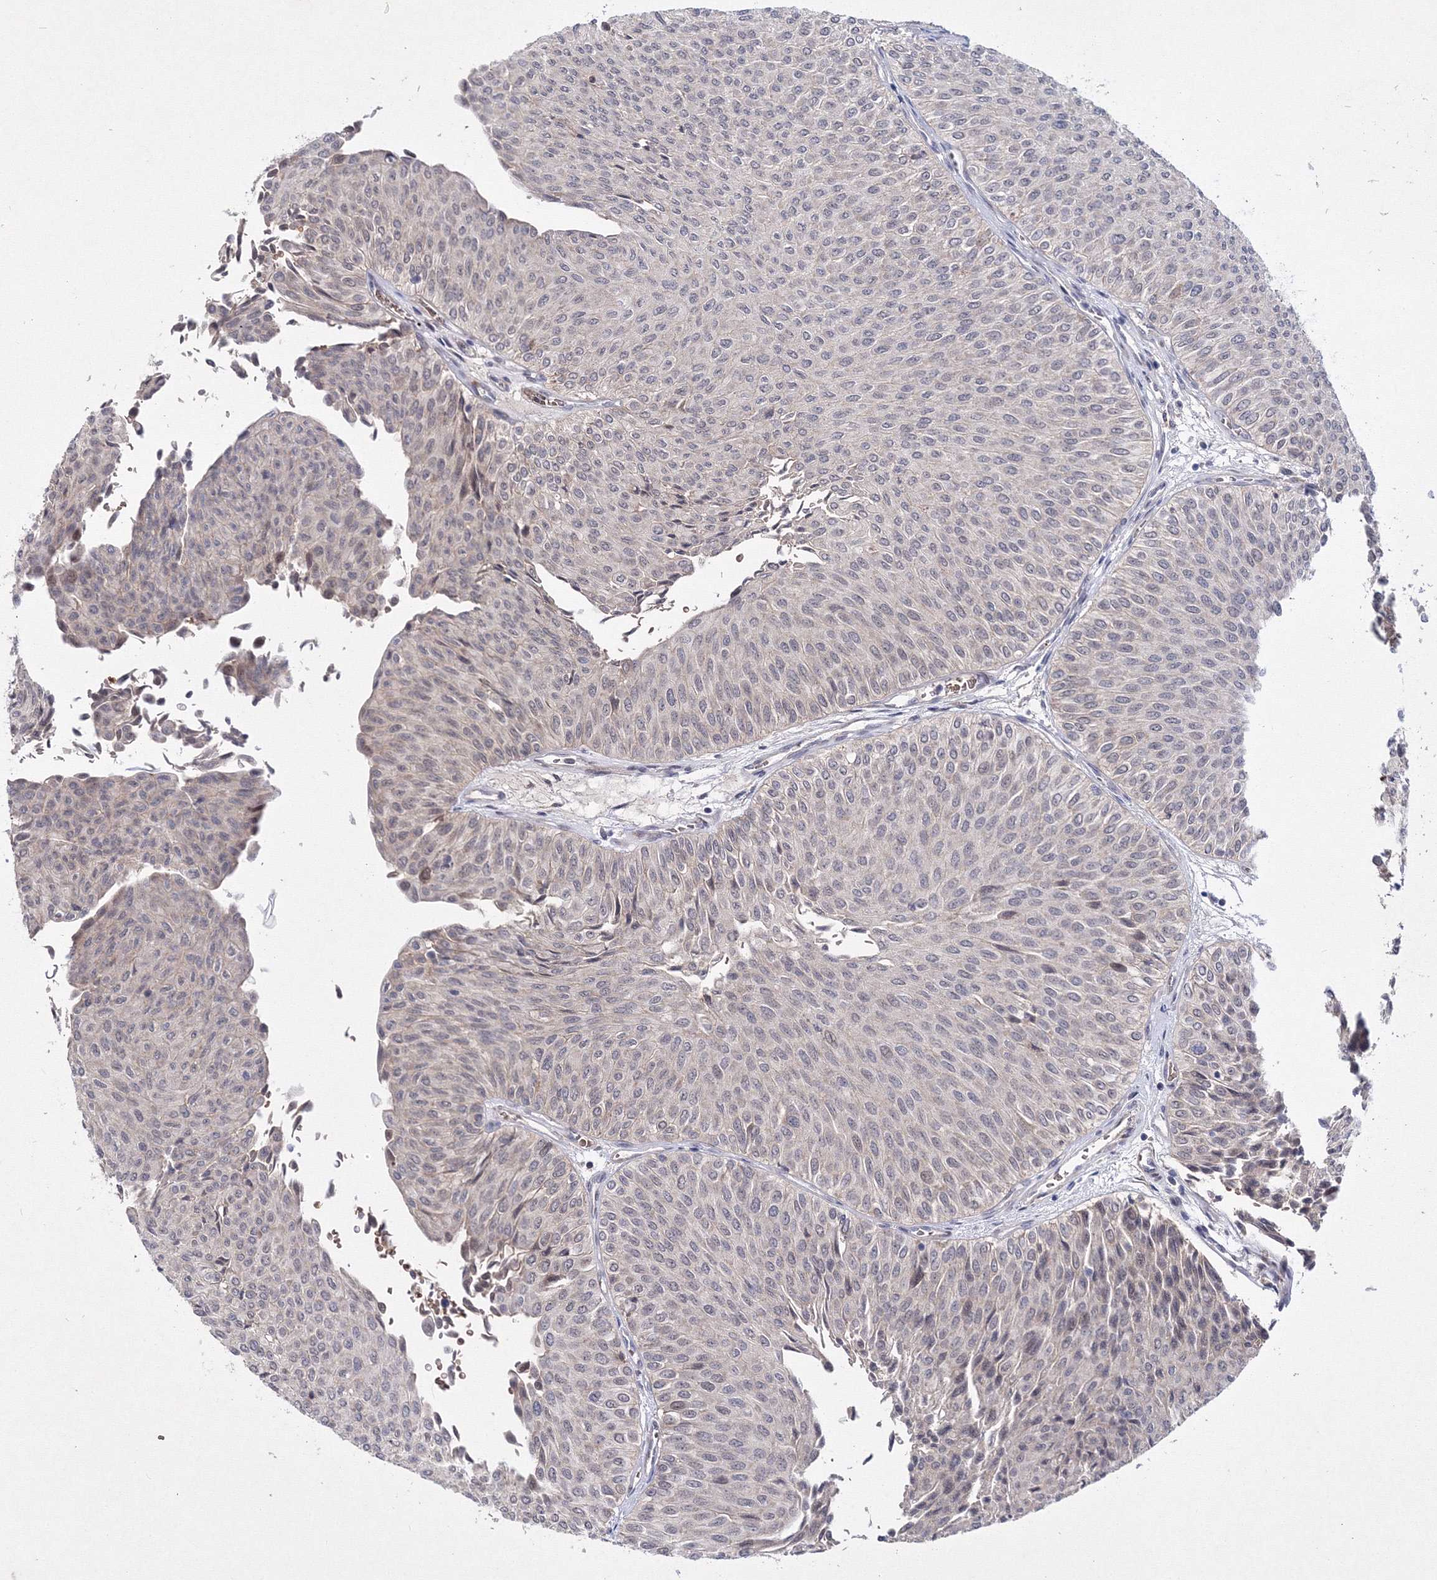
{"staining": {"intensity": "weak", "quantity": "<25%", "location": "cytoplasmic/membranous"}, "tissue": "urothelial cancer", "cell_type": "Tumor cells", "image_type": "cancer", "snomed": [{"axis": "morphology", "description": "Urothelial carcinoma, Low grade"}, {"axis": "topography", "description": "Urinary bladder"}], "caption": "Human urothelial cancer stained for a protein using immunohistochemistry shows no expression in tumor cells.", "gene": "C11orf52", "patient": {"sex": "male", "age": 78}}